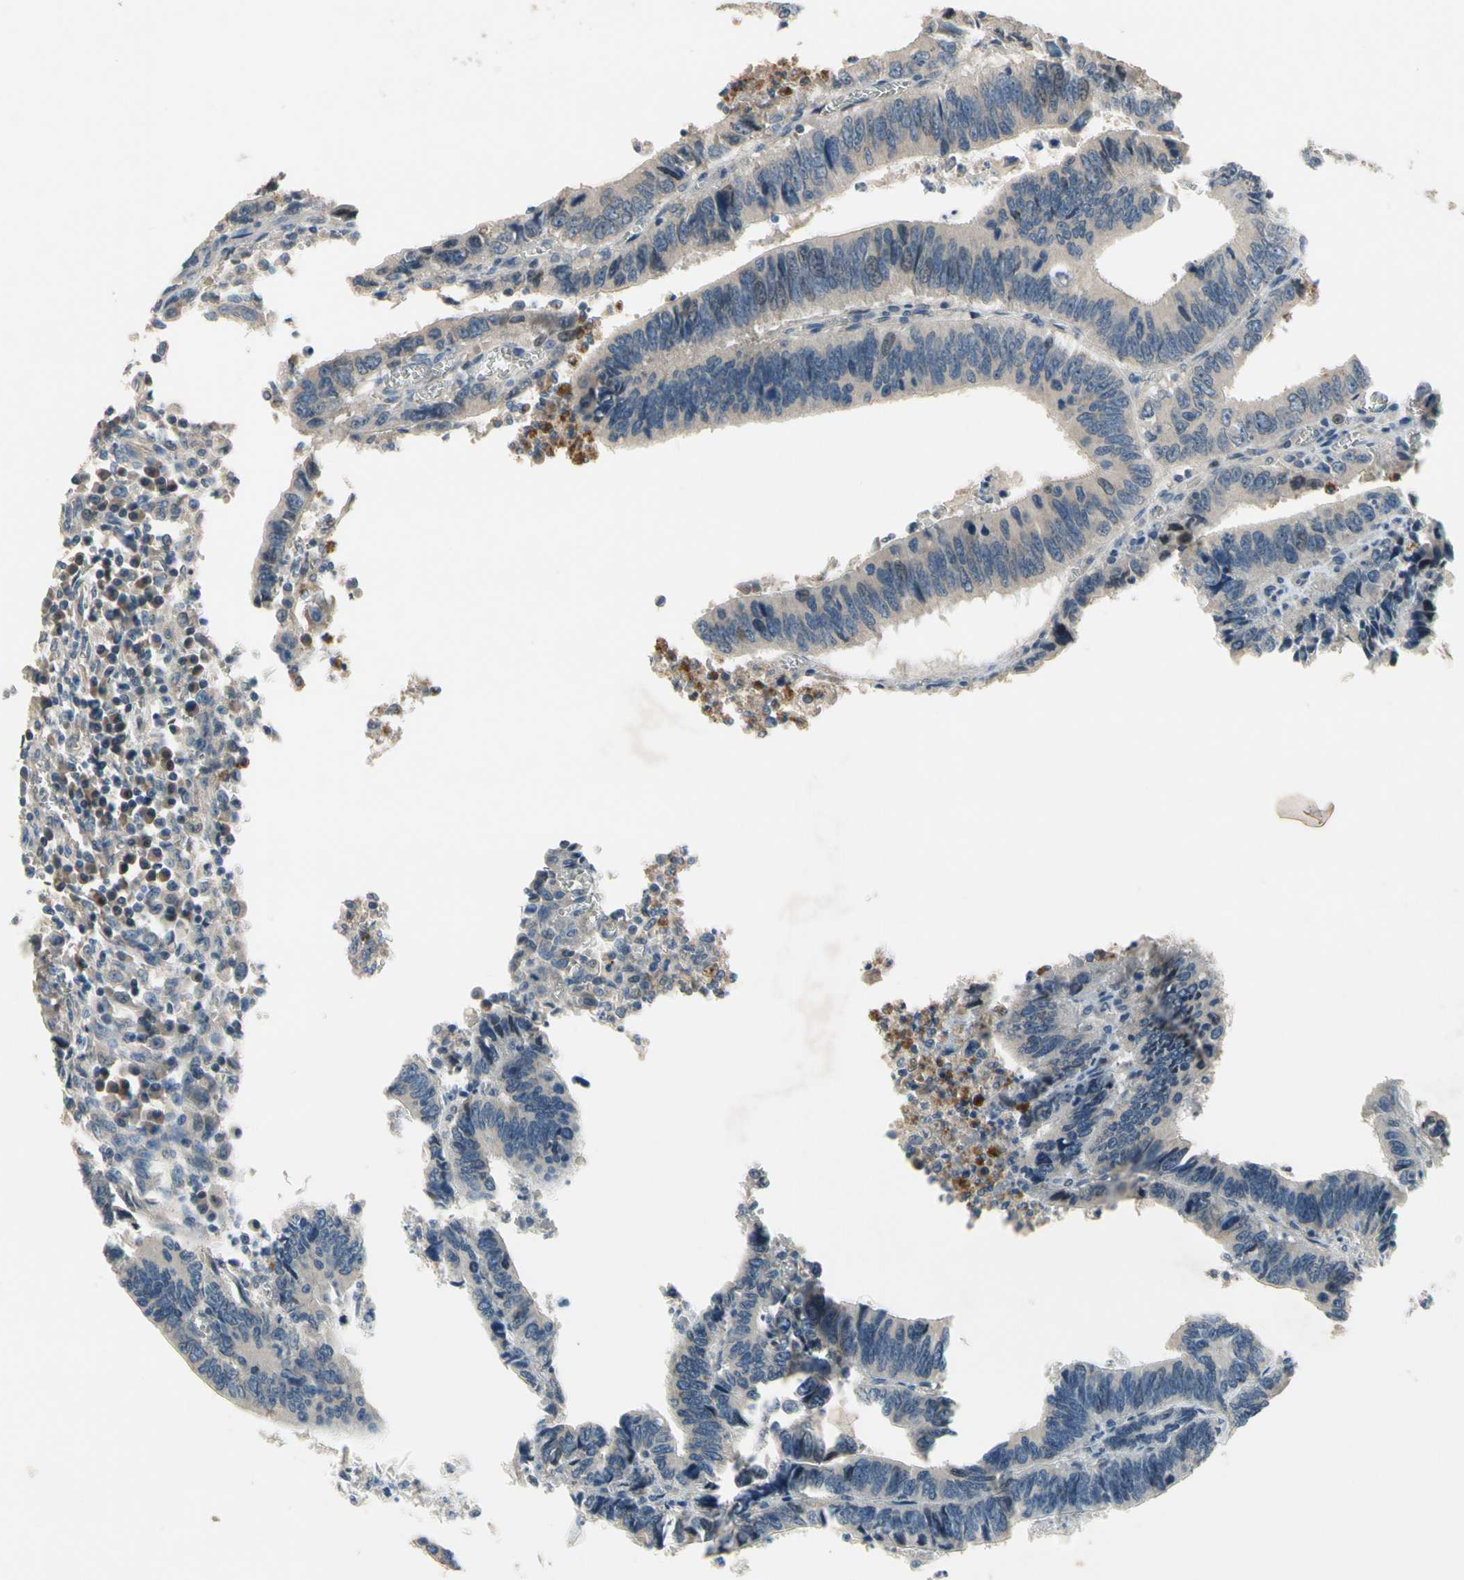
{"staining": {"intensity": "negative", "quantity": "none", "location": "none"}, "tissue": "colorectal cancer", "cell_type": "Tumor cells", "image_type": "cancer", "snomed": [{"axis": "morphology", "description": "Adenocarcinoma, NOS"}, {"axis": "topography", "description": "Colon"}], "caption": "The immunohistochemistry photomicrograph has no significant staining in tumor cells of adenocarcinoma (colorectal) tissue.", "gene": "ALKBH3", "patient": {"sex": "male", "age": 72}}